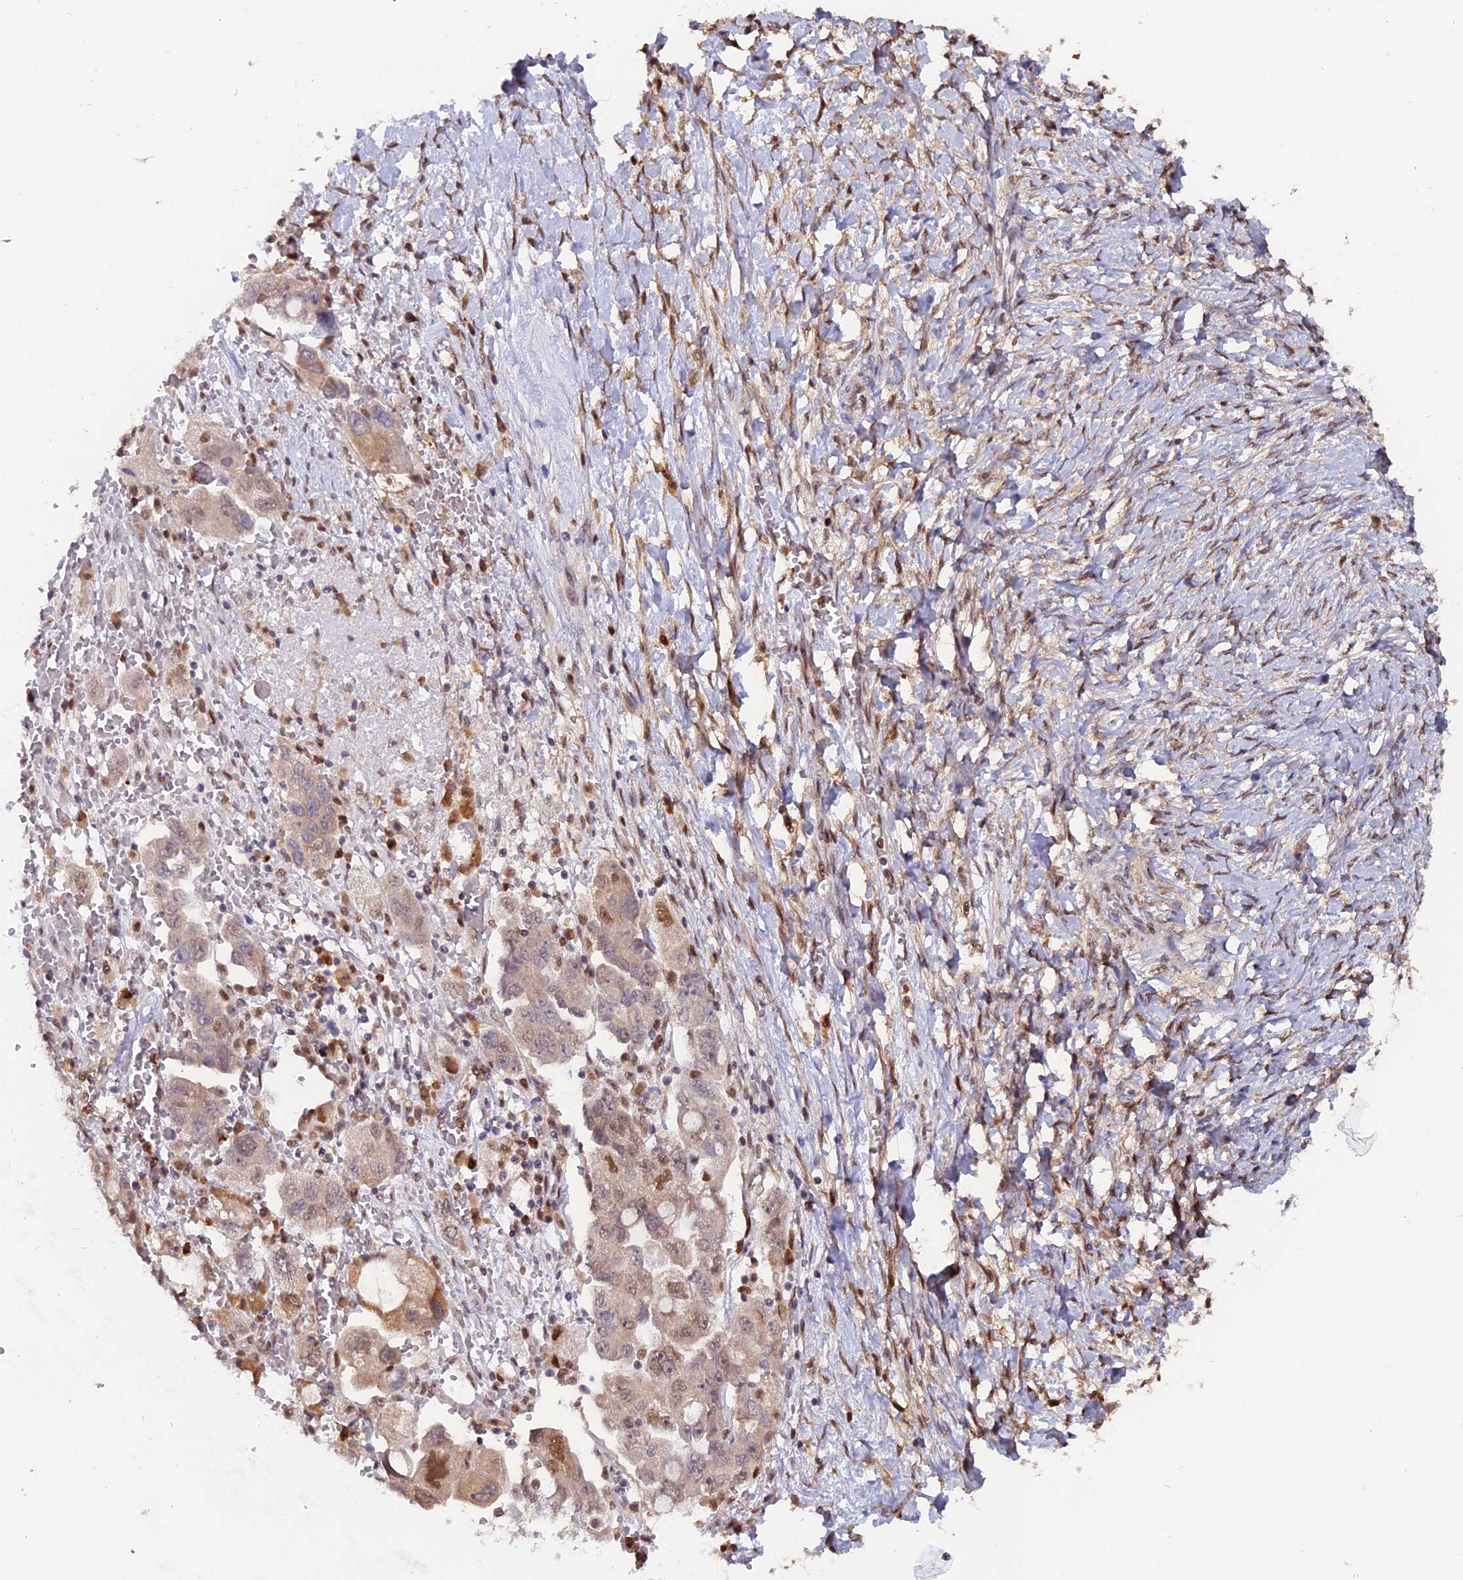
{"staining": {"intensity": "weak", "quantity": "25%-75%", "location": "nuclear"}, "tissue": "ovarian cancer", "cell_type": "Tumor cells", "image_type": "cancer", "snomed": [{"axis": "morphology", "description": "Carcinoma, NOS"}, {"axis": "morphology", "description": "Cystadenocarcinoma, serous, NOS"}, {"axis": "topography", "description": "Ovary"}], "caption": "Immunohistochemical staining of ovarian carcinoma demonstrates low levels of weak nuclear positivity in about 25%-75% of tumor cells.", "gene": "FAM118B", "patient": {"sex": "female", "age": 69}}